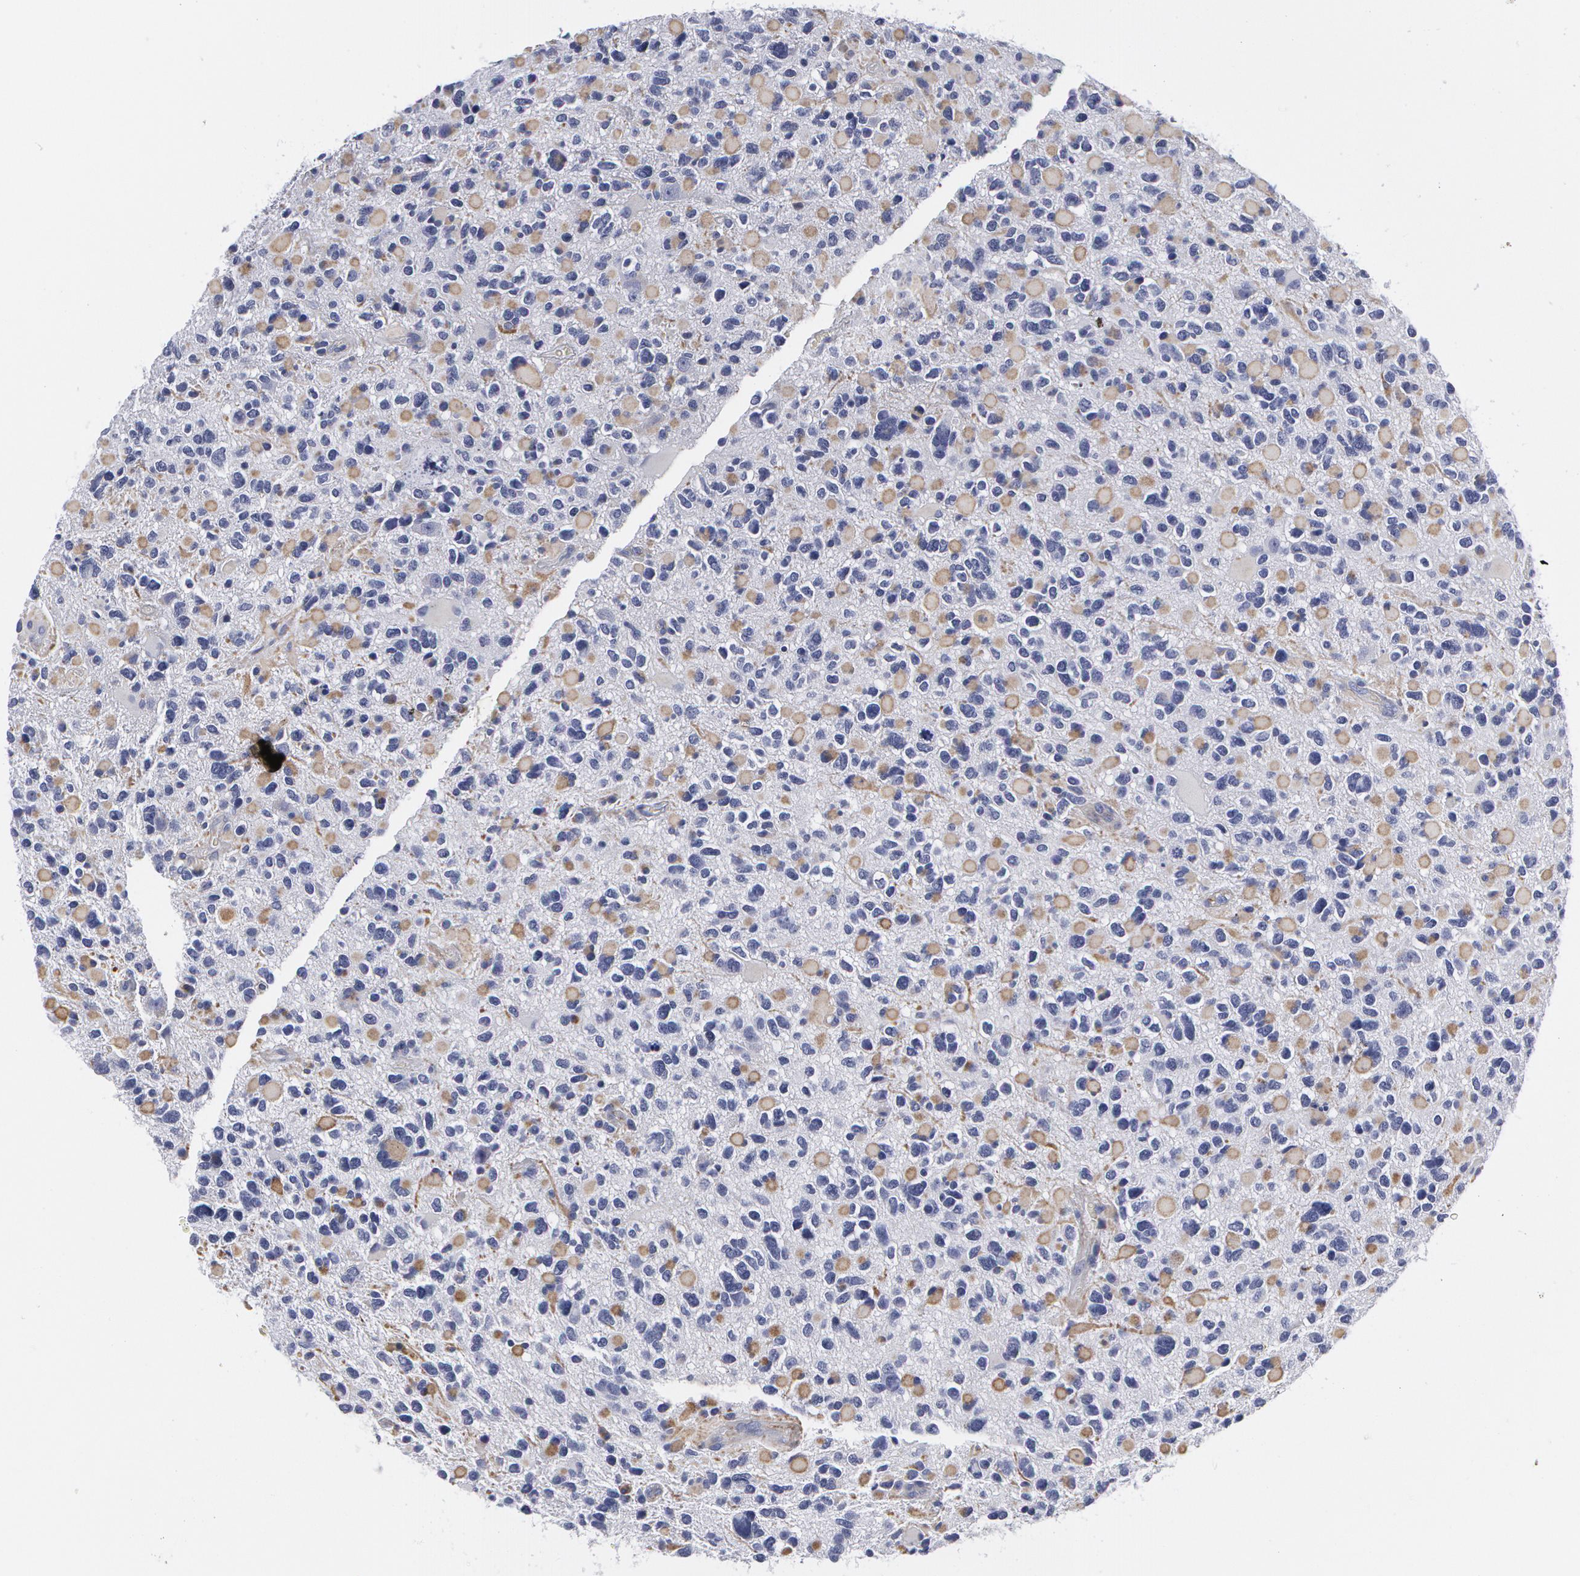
{"staining": {"intensity": "negative", "quantity": "none", "location": "none"}, "tissue": "glioma", "cell_type": "Tumor cells", "image_type": "cancer", "snomed": [{"axis": "morphology", "description": "Glioma, malignant, High grade"}, {"axis": "topography", "description": "Brain"}], "caption": "Tumor cells show no significant positivity in glioma.", "gene": "SMC1B", "patient": {"sex": "female", "age": 37}}